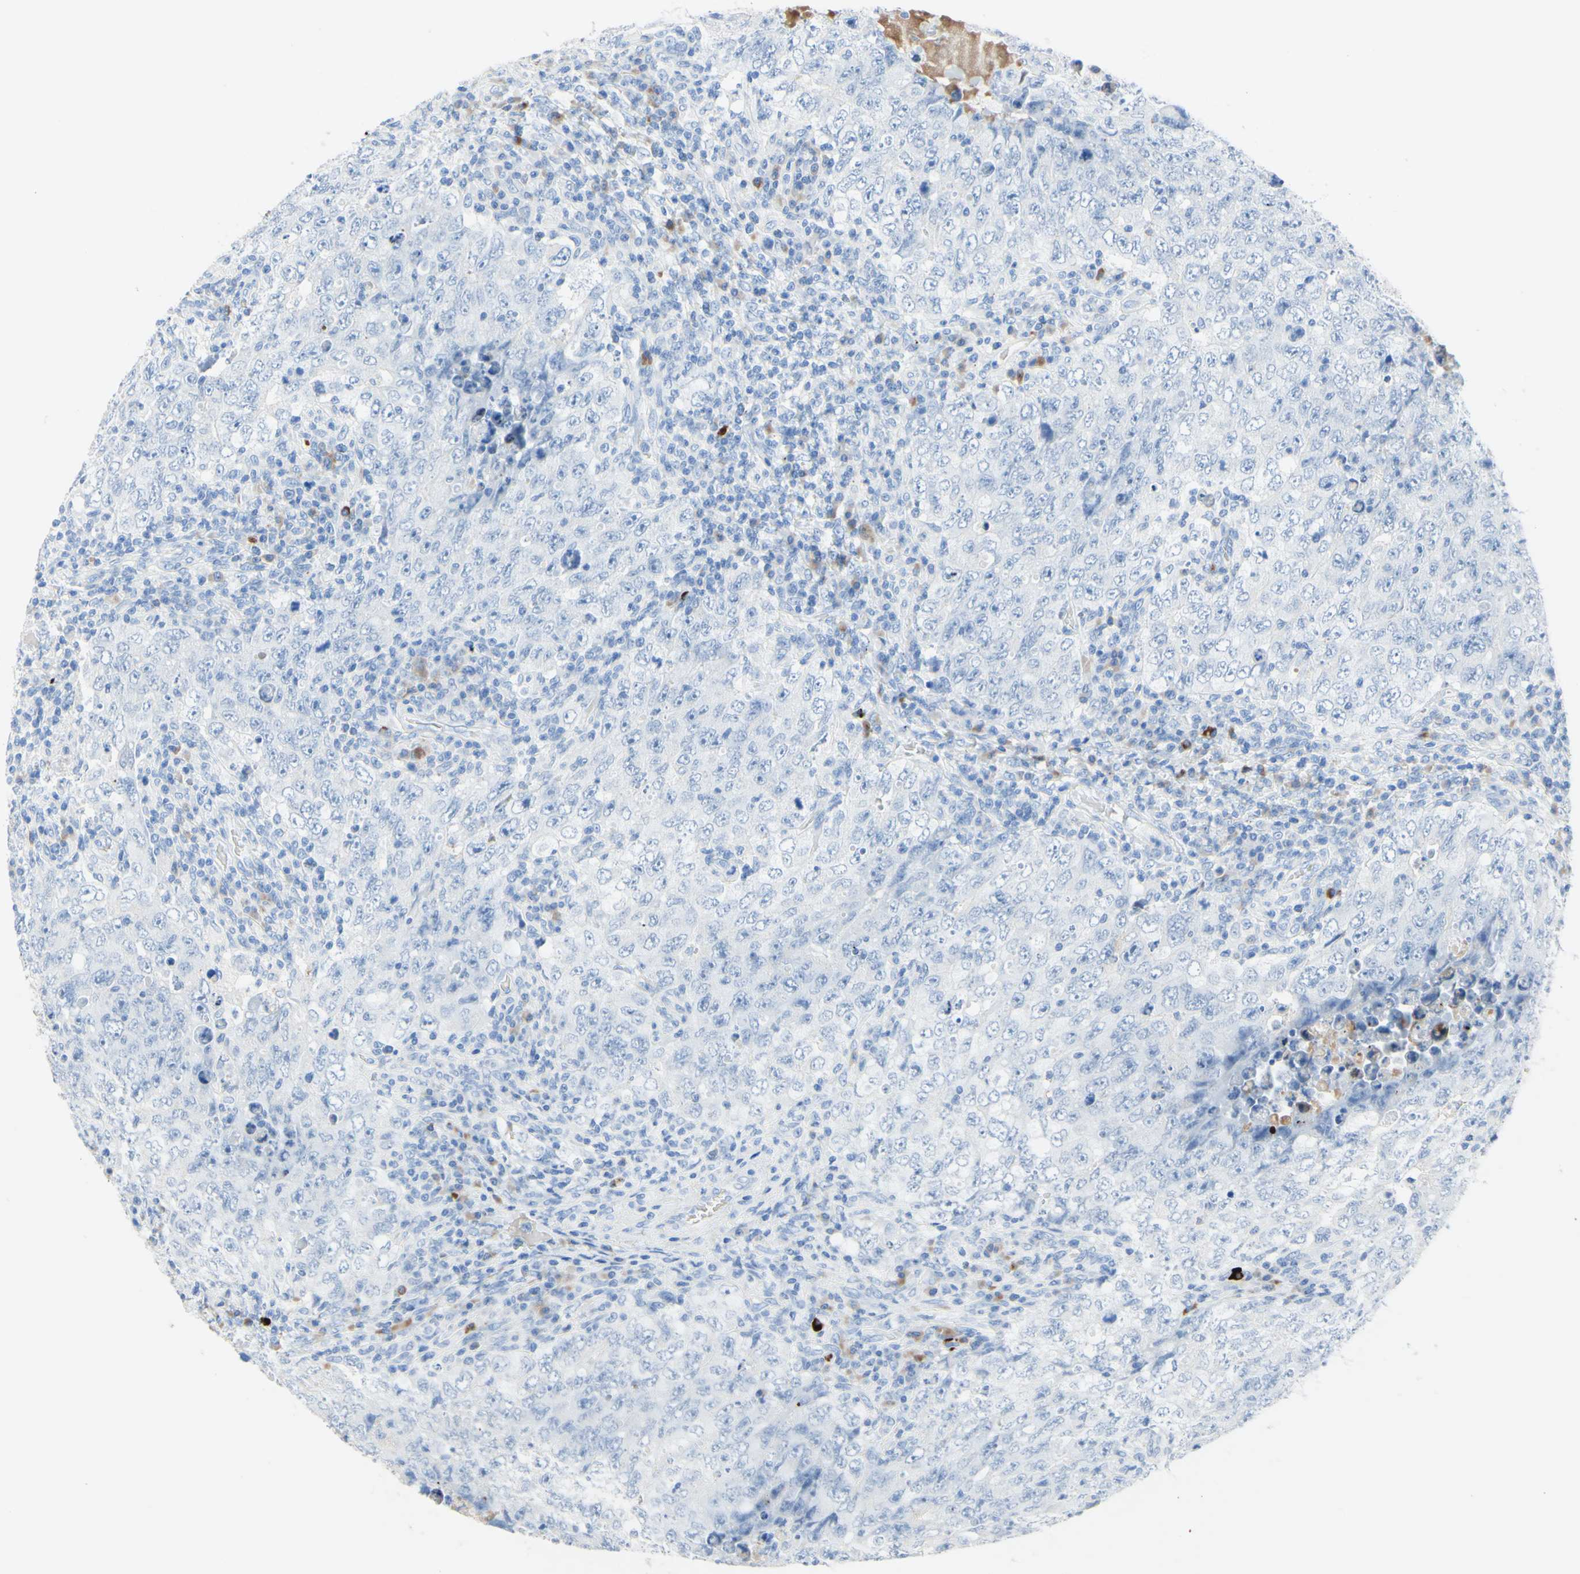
{"staining": {"intensity": "negative", "quantity": "none", "location": "none"}, "tissue": "testis cancer", "cell_type": "Tumor cells", "image_type": "cancer", "snomed": [{"axis": "morphology", "description": "Carcinoma, Embryonal, NOS"}, {"axis": "topography", "description": "Testis"}], "caption": "Immunohistochemistry histopathology image of neoplastic tissue: human testis cancer (embryonal carcinoma) stained with DAB (3,3'-diaminobenzidine) displays no significant protein staining in tumor cells.", "gene": "IL6ST", "patient": {"sex": "male", "age": 26}}